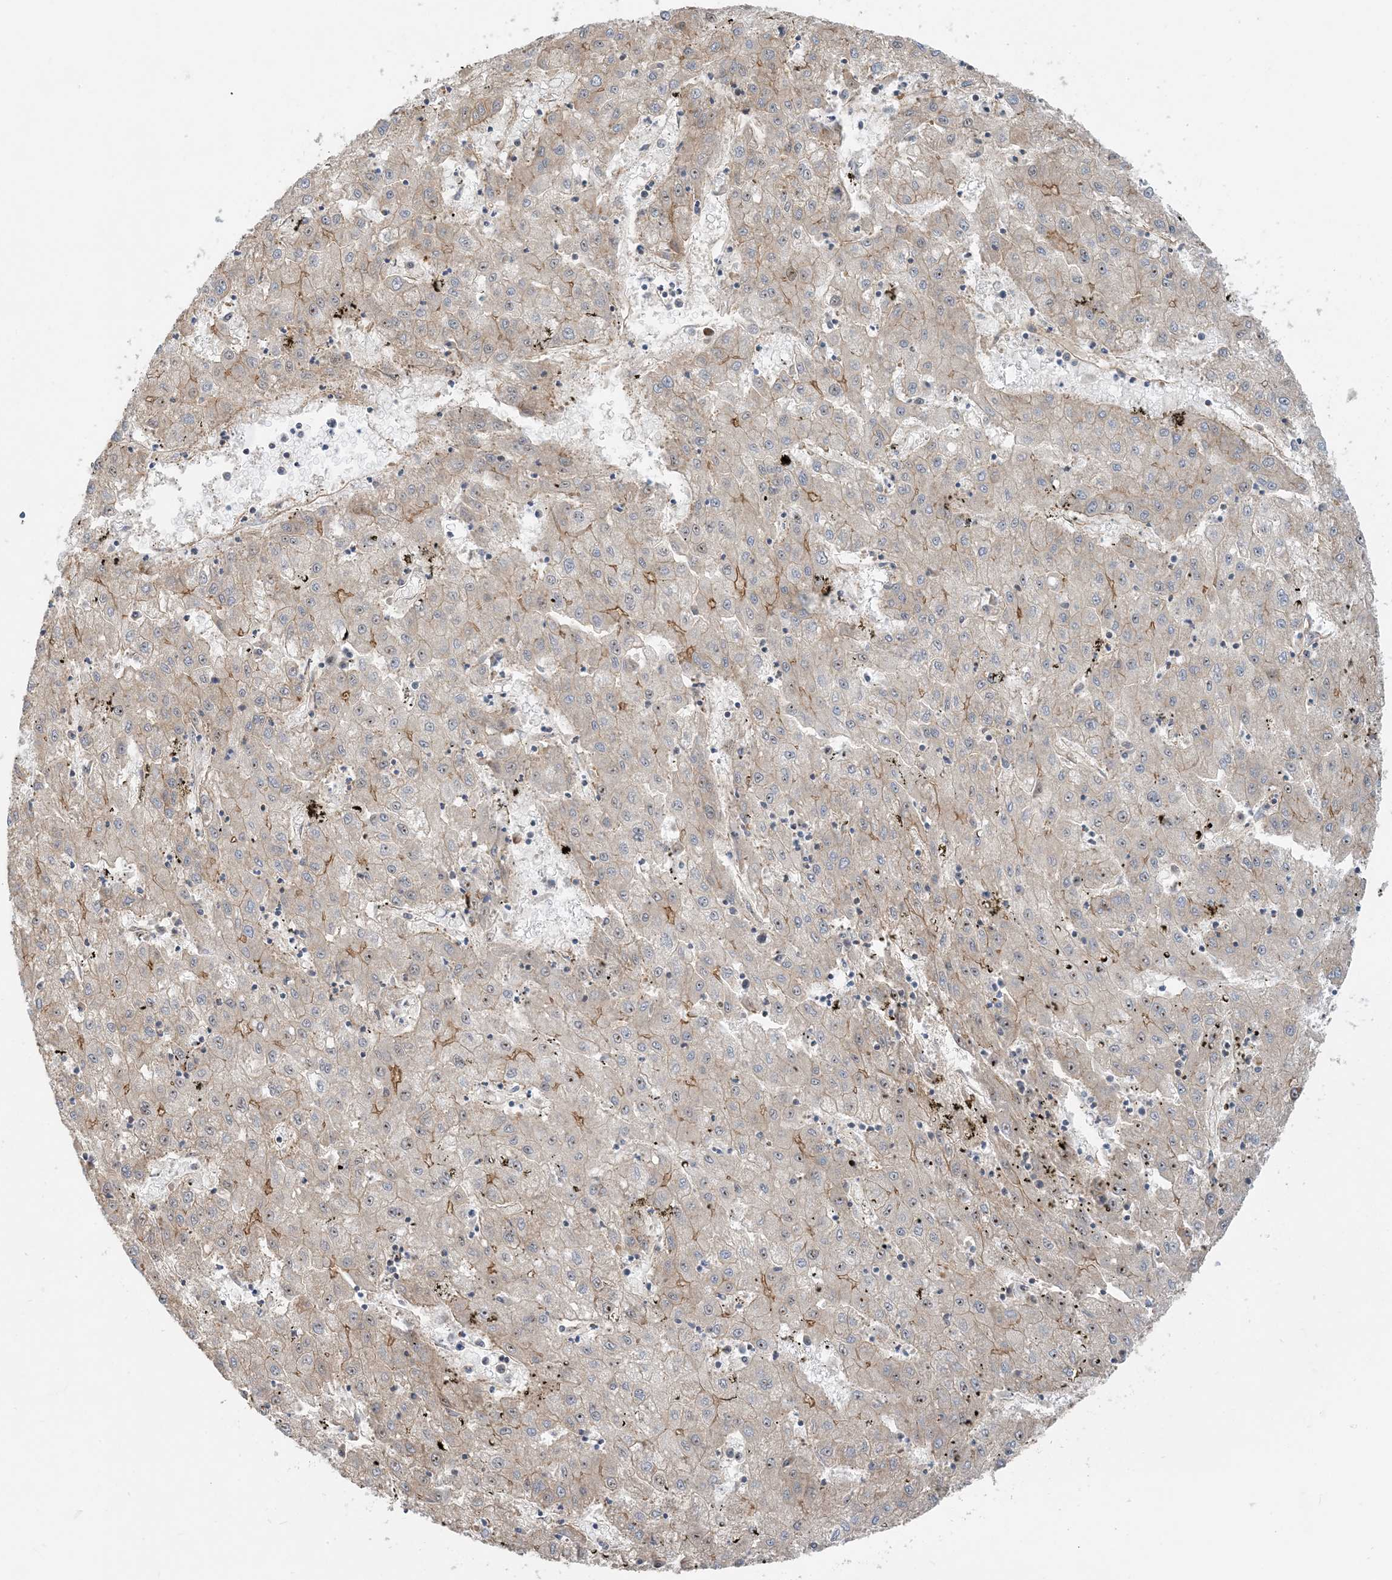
{"staining": {"intensity": "moderate", "quantity": "<25%", "location": "cytoplasmic/membranous"}, "tissue": "liver cancer", "cell_type": "Tumor cells", "image_type": "cancer", "snomed": [{"axis": "morphology", "description": "Carcinoma, Hepatocellular, NOS"}, {"axis": "topography", "description": "Liver"}], "caption": "Immunohistochemical staining of liver hepatocellular carcinoma reveals low levels of moderate cytoplasmic/membranous expression in approximately <25% of tumor cells. (Stains: DAB (3,3'-diaminobenzidine) in brown, nuclei in blue, Microscopy: brightfield microscopy at high magnification).", "gene": "MYL5", "patient": {"sex": "male", "age": 72}}